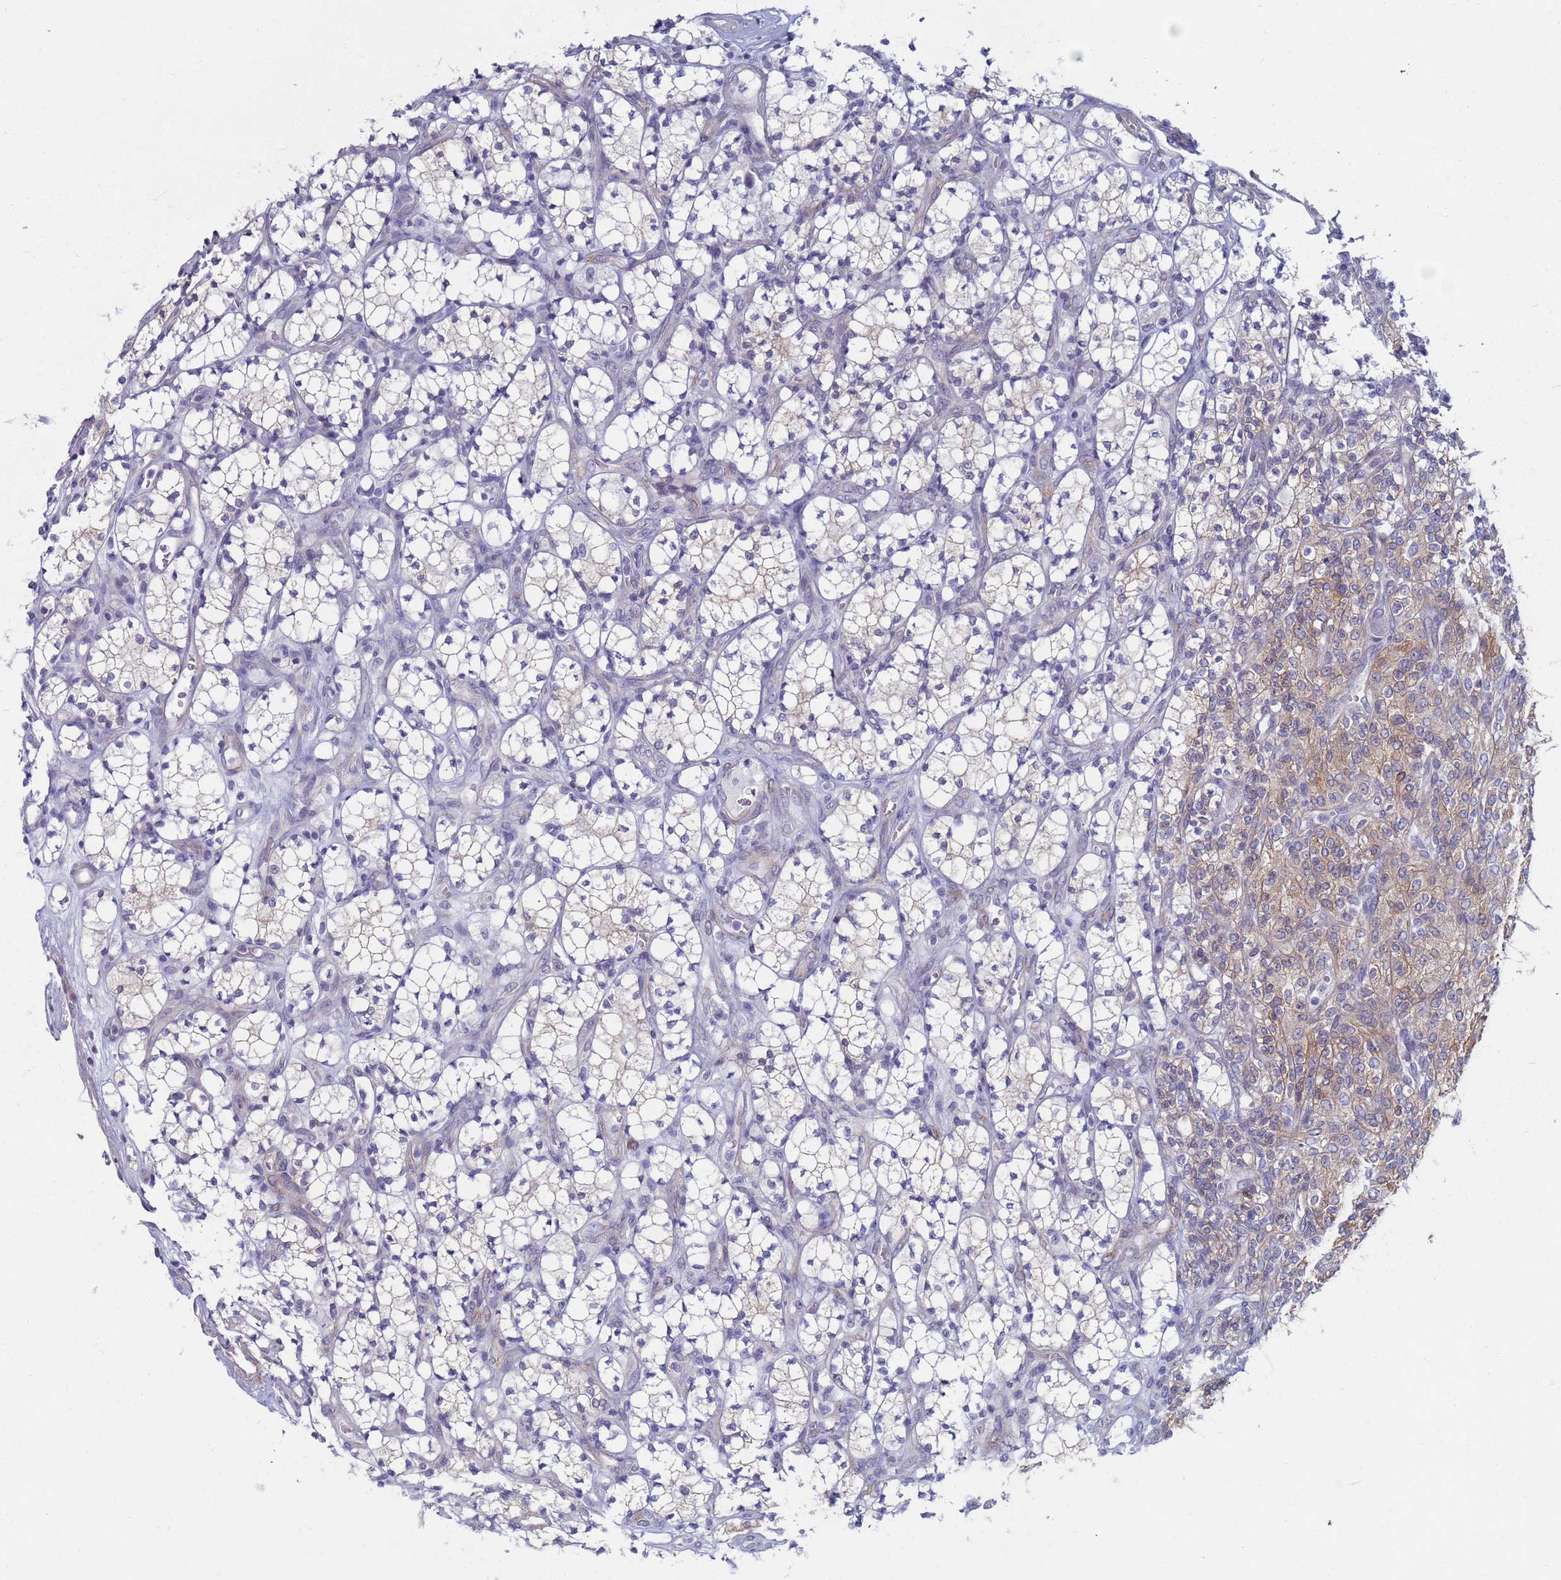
{"staining": {"intensity": "weak", "quantity": "<25%", "location": "cytoplasmic/membranous"}, "tissue": "renal cancer", "cell_type": "Tumor cells", "image_type": "cancer", "snomed": [{"axis": "morphology", "description": "Adenocarcinoma, NOS"}, {"axis": "topography", "description": "Kidney"}], "caption": "The histopathology image reveals no significant expression in tumor cells of renal adenocarcinoma.", "gene": "CLCA2", "patient": {"sex": "male", "age": 77}}